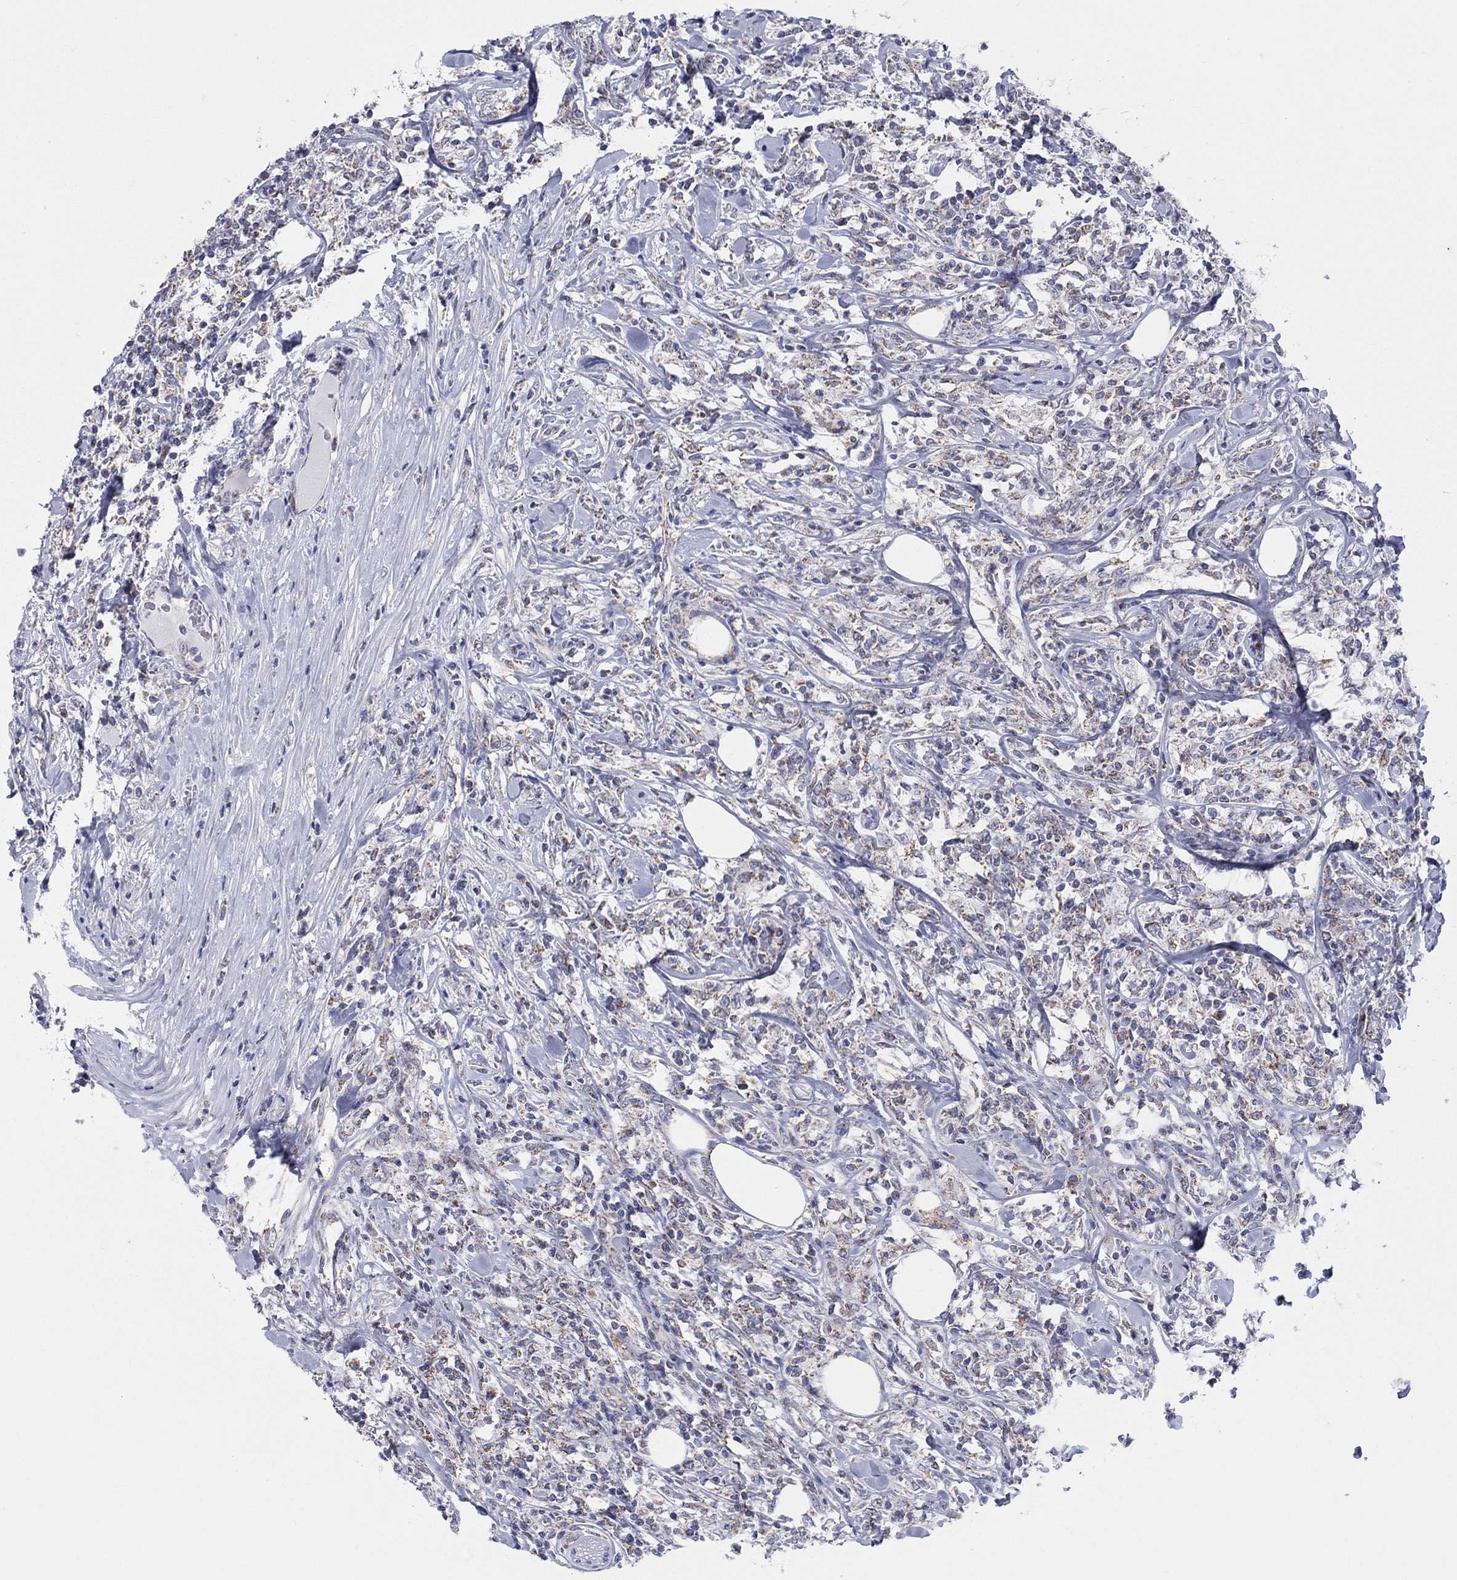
{"staining": {"intensity": "moderate", "quantity": "<25%", "location": "cytoplasmic/membranous"}, "tissue": "lymphoma", "cell_type": "Tumor cells", "image_type": "cancer", "snomed": [{"axis": "morphology", "description": "Malignant lymphoma, non-Hodgkin's type, High grade"}, {"axis": "topography", "description": "Lymph node"}], "caption": "The photomicrograph displays staining of malignant lymphoma, non-Hodgkin's type (high-grade), revealing moderate cytoplasmic/membranous protein positivity (brown color) within tumor cells.", "gene": "KISS1R", "patient": {"sex": "female", "age": 84}}